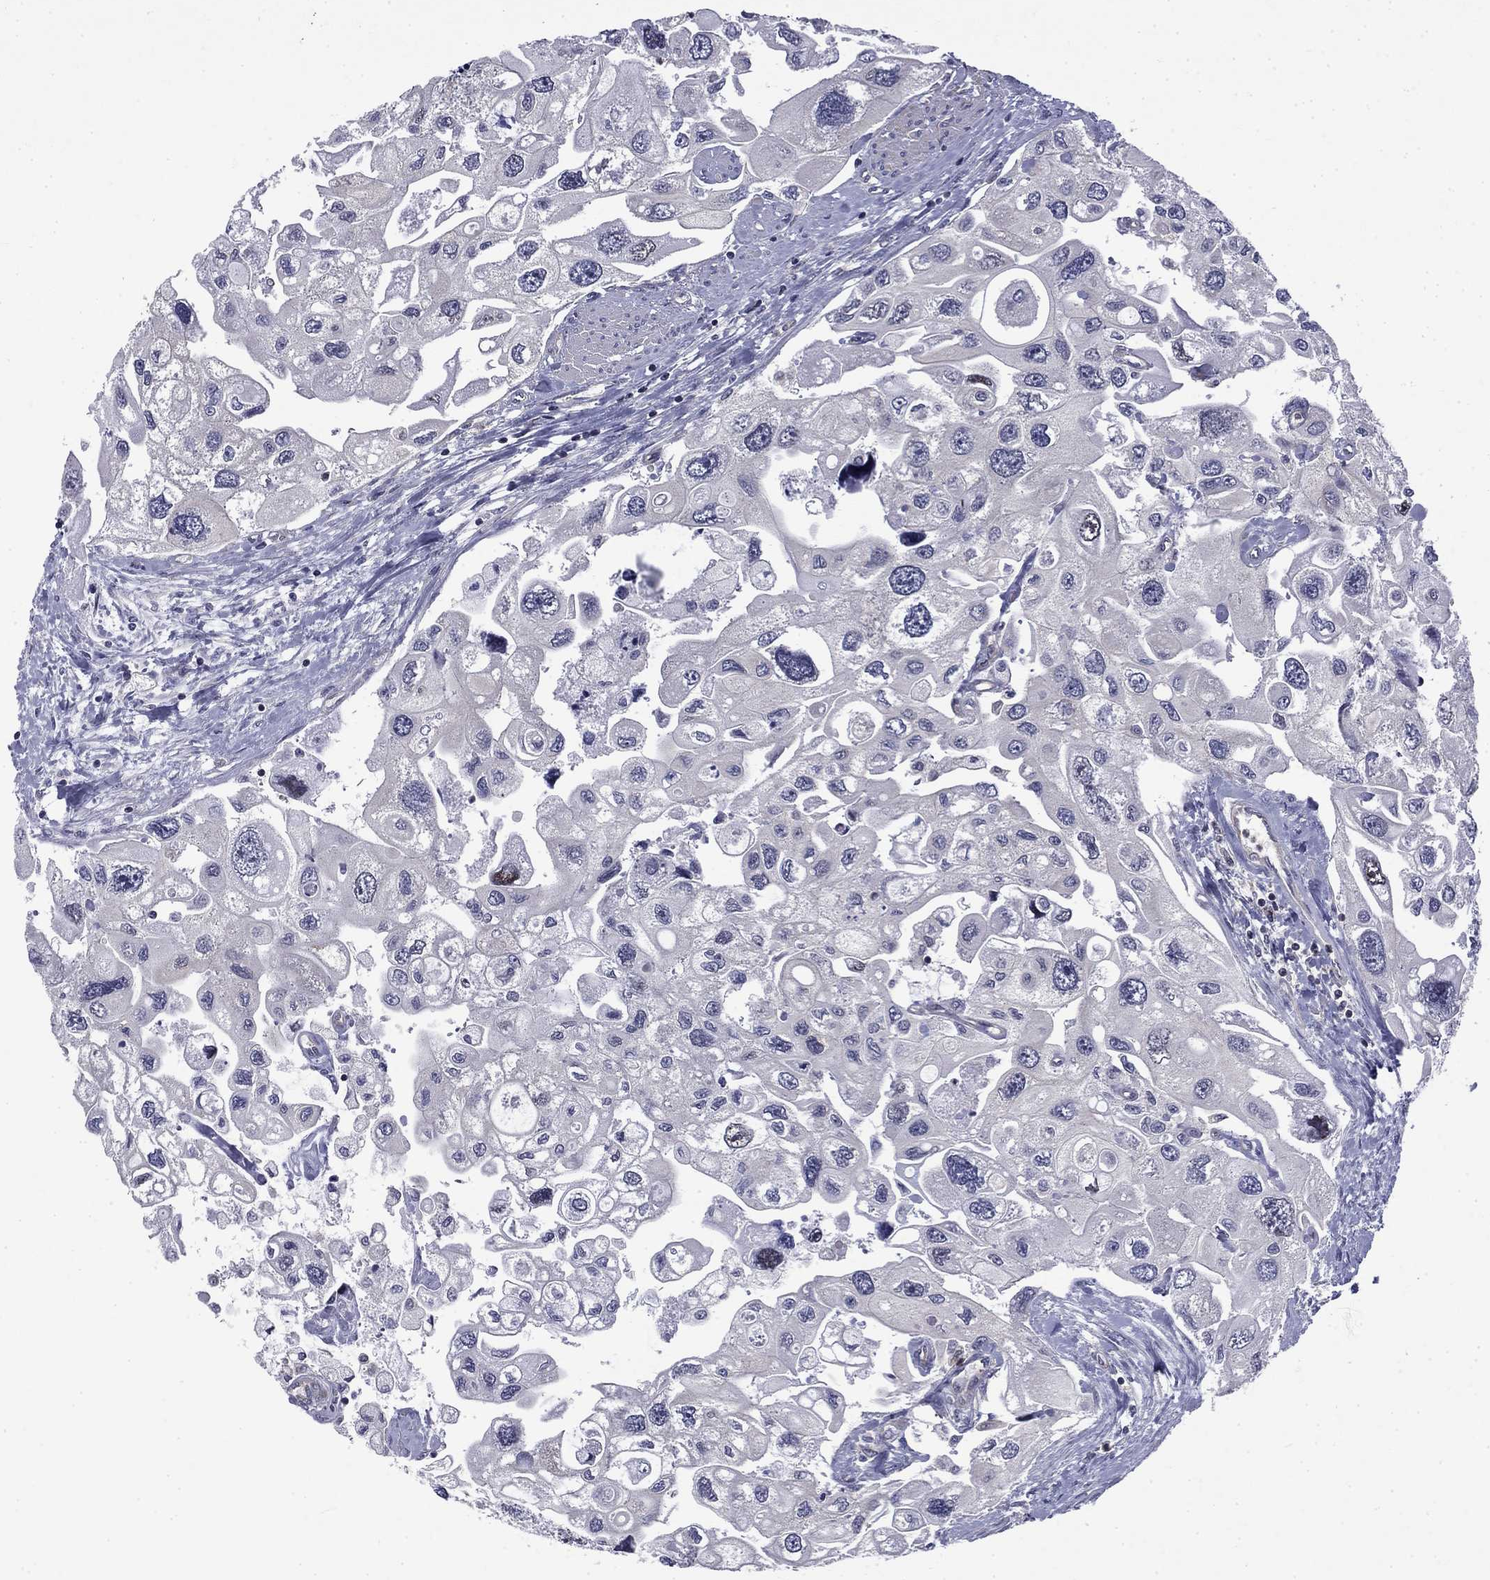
{"staining": {"intensity": "negative", "quantity": "none", "location": "none"}, "tissue": "urothelial cancer", "cell_type": "Tumor cells", "image_type": "cancer", "snomed": [{"axis": "morphology", "description": "Urothelial carcinoma, High grade"}, {"axis": "topography", "description": "Urinary bladder"}], "caption": "Tumor cells show no significant protein expression in urothelial carcinoma (high-grade).", "gene": "ARHGAP45", "patient": {"sex": "male", "age": 59}}